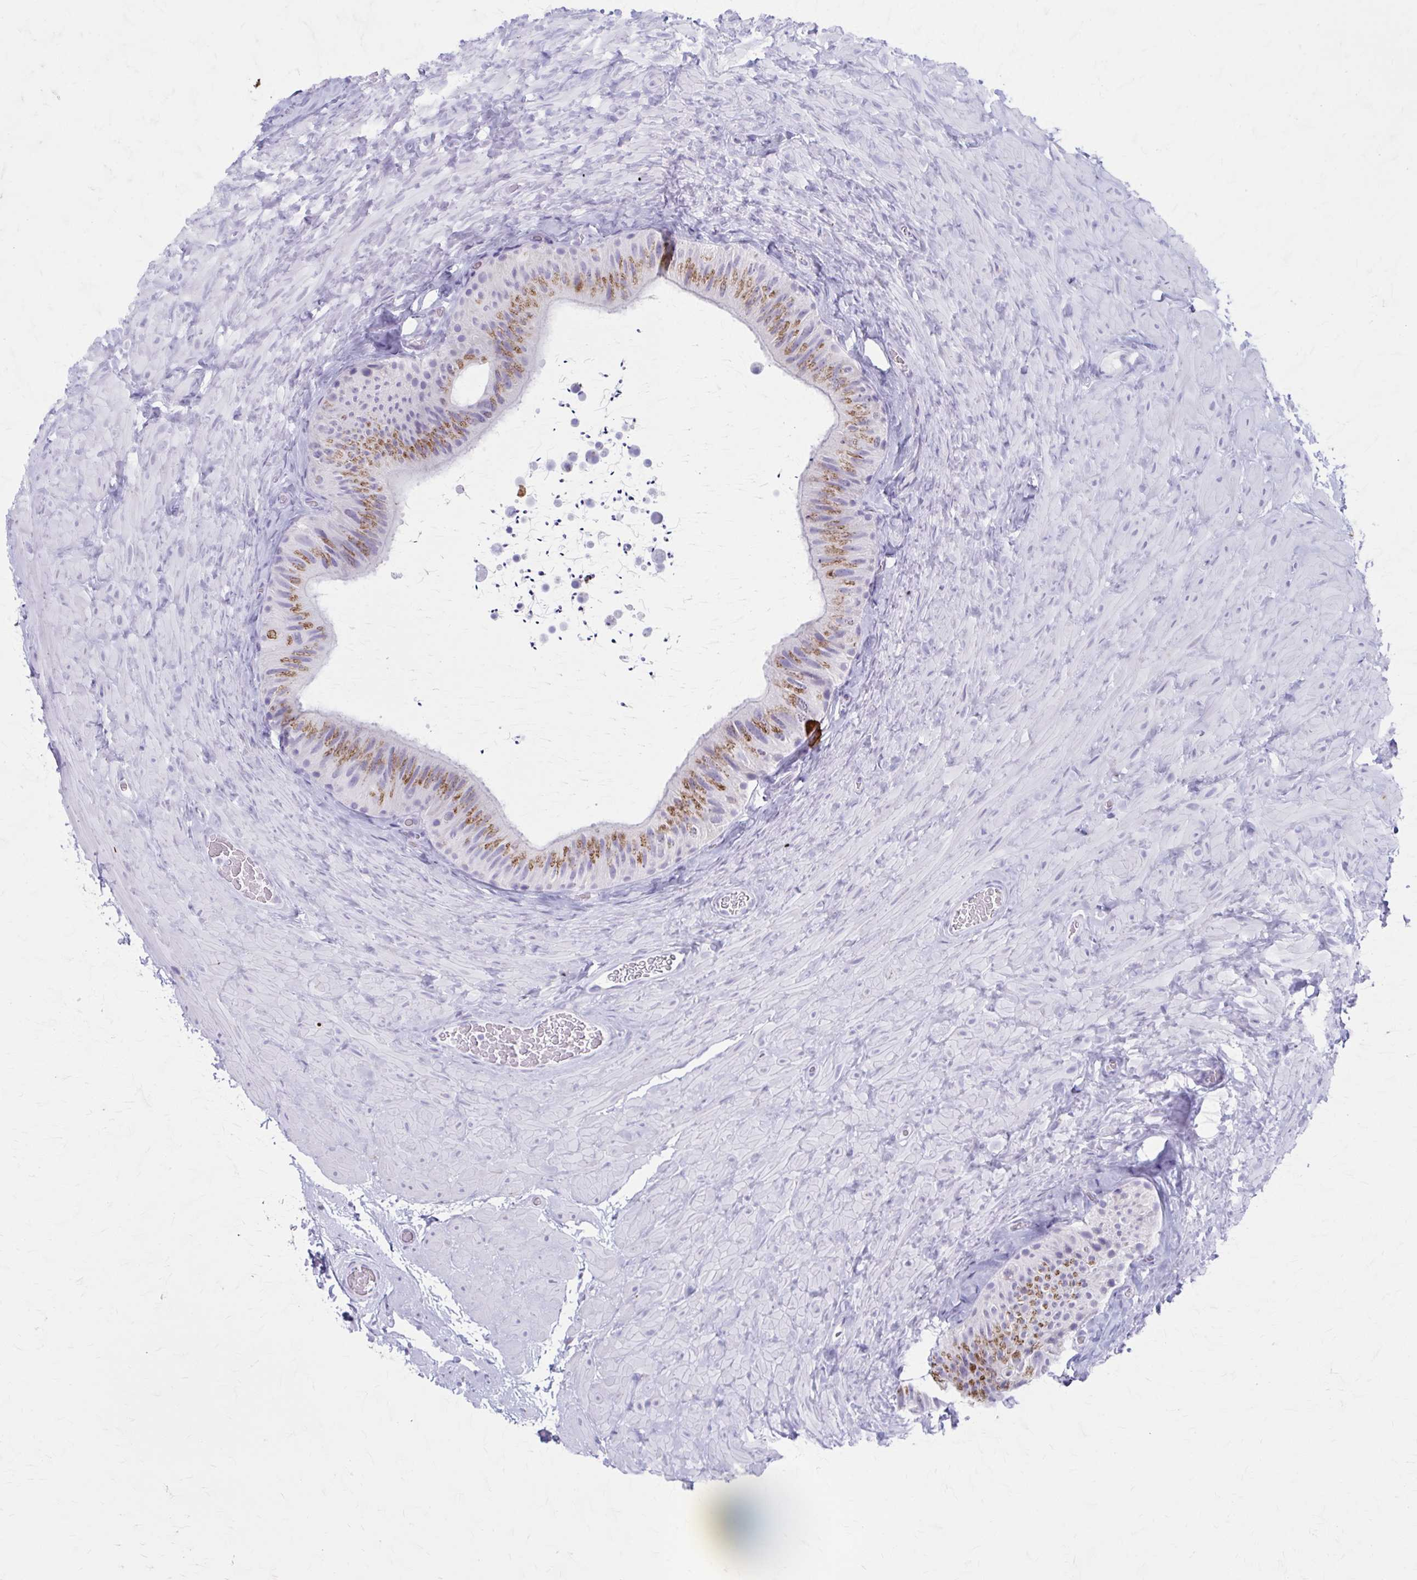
{"staining": {"intensity": "moderate", "quantity": ">75%", "location": "cytoplasmic/membranous"}, "tissue": "epididymis", "cell_type": "Glandular cells", "image_type": "normal", "snomed": [{"axis": "morphology", "description": "Normal tissue, NOS"}, {"axis": "topography", "description": "Epididymis, spermatic cord, NOS"}, {"axis": "topography", "description": "Epididymis"}], "caption": "IHC (DAB) staining of normal epididymis reveals moderate cytoplasmic/membranous protein expression in approximately >75% of glandular cells. (Stains: DAB in brown, nuclei in blue, Microscopy: brightfield microscopy at high magnification).", "gene": "KCNE2", "patient": {"sex": "male", "age": 31}}